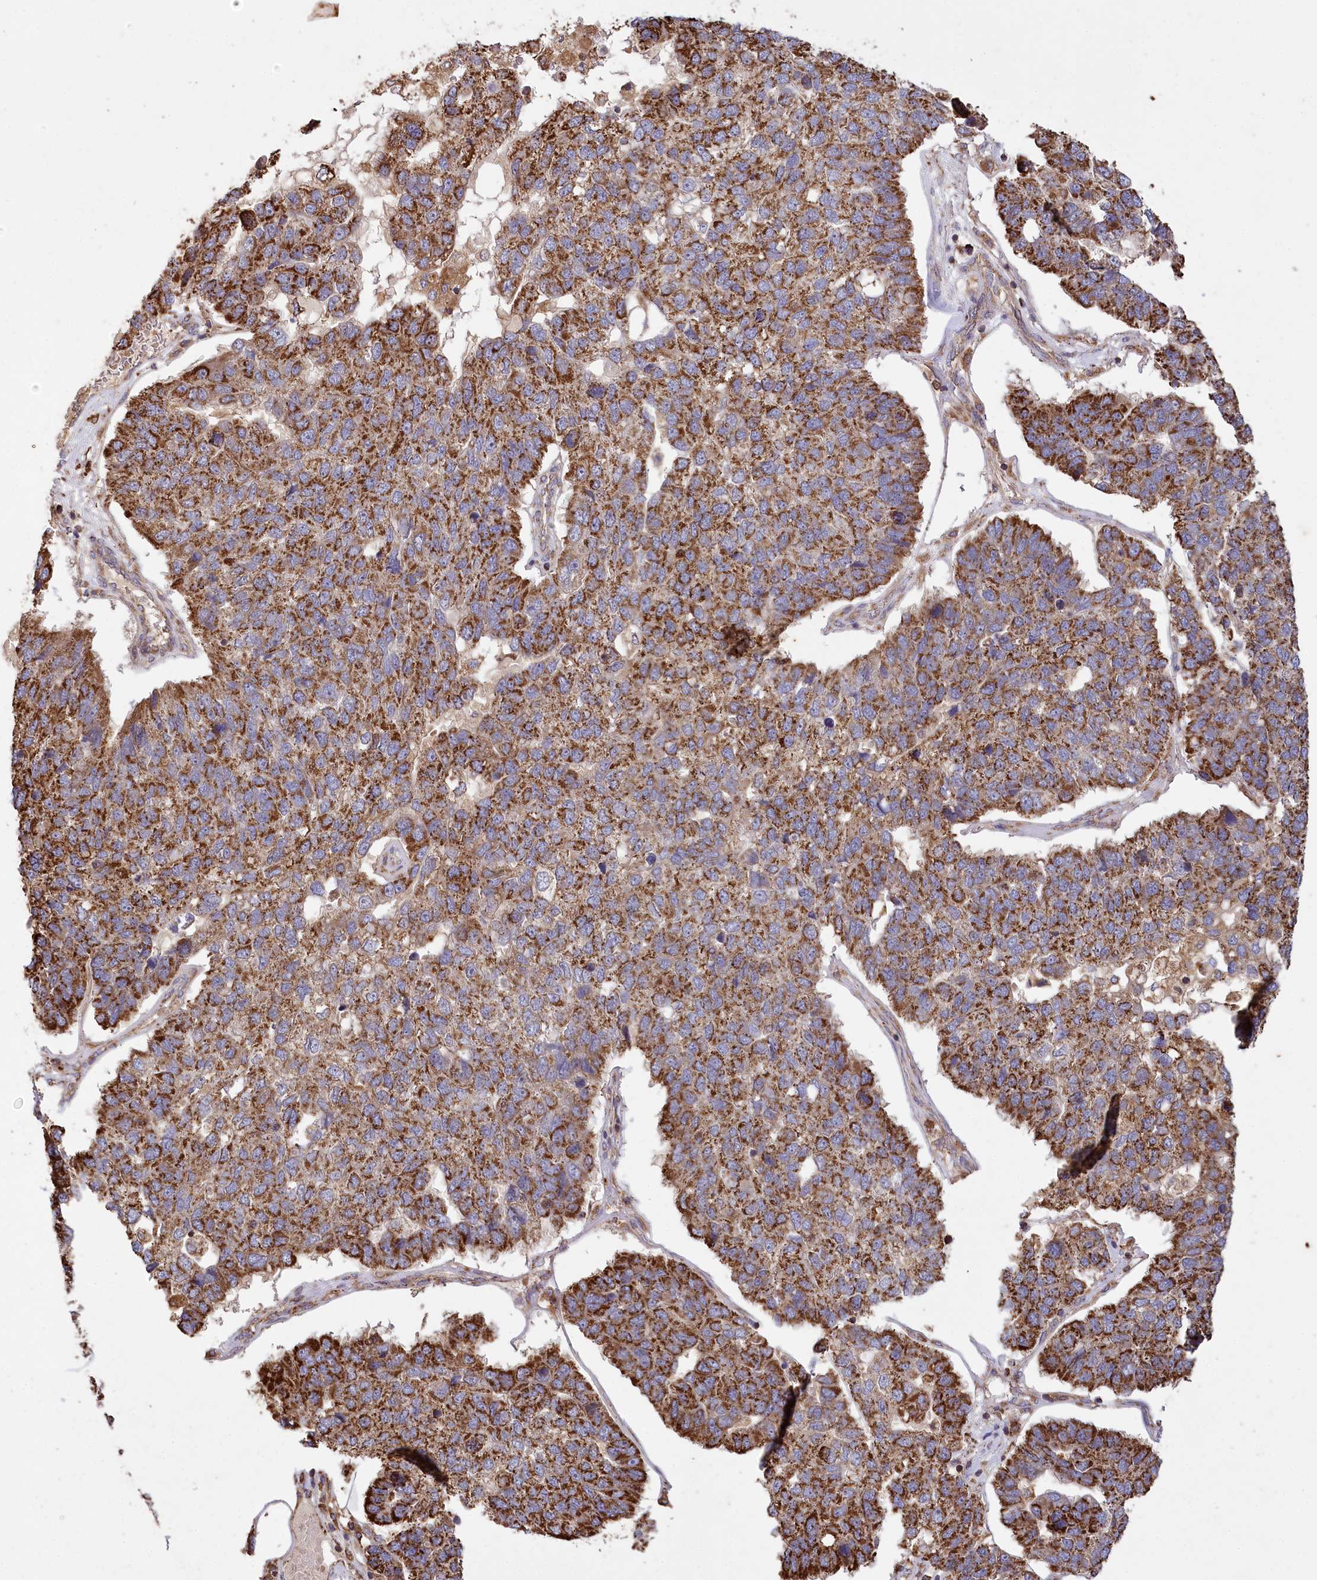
{"staining": {"intensity": "strong", "quantity": ">75%", "location": "cytoplasmic/membranous"}, "tissue": "pancreatic cancer", "cell_type": "Tumor cells", "image_type": "cancer", "snomed": [{"axis": "morphology", "description": "Adenocarcinoma, NOS"}, {"axis": "topography", "description": "Pancreas"}], "caption": "Approximately >75% of tumor cells in human pancreatic cancer (adenocarcinoma) exhibit strong cytoplasmic/membranous protein staining as visualized by brown immunohistochemical staining.", "gene": "CARD19", "patient": {"sex": "female", "age": 61}}